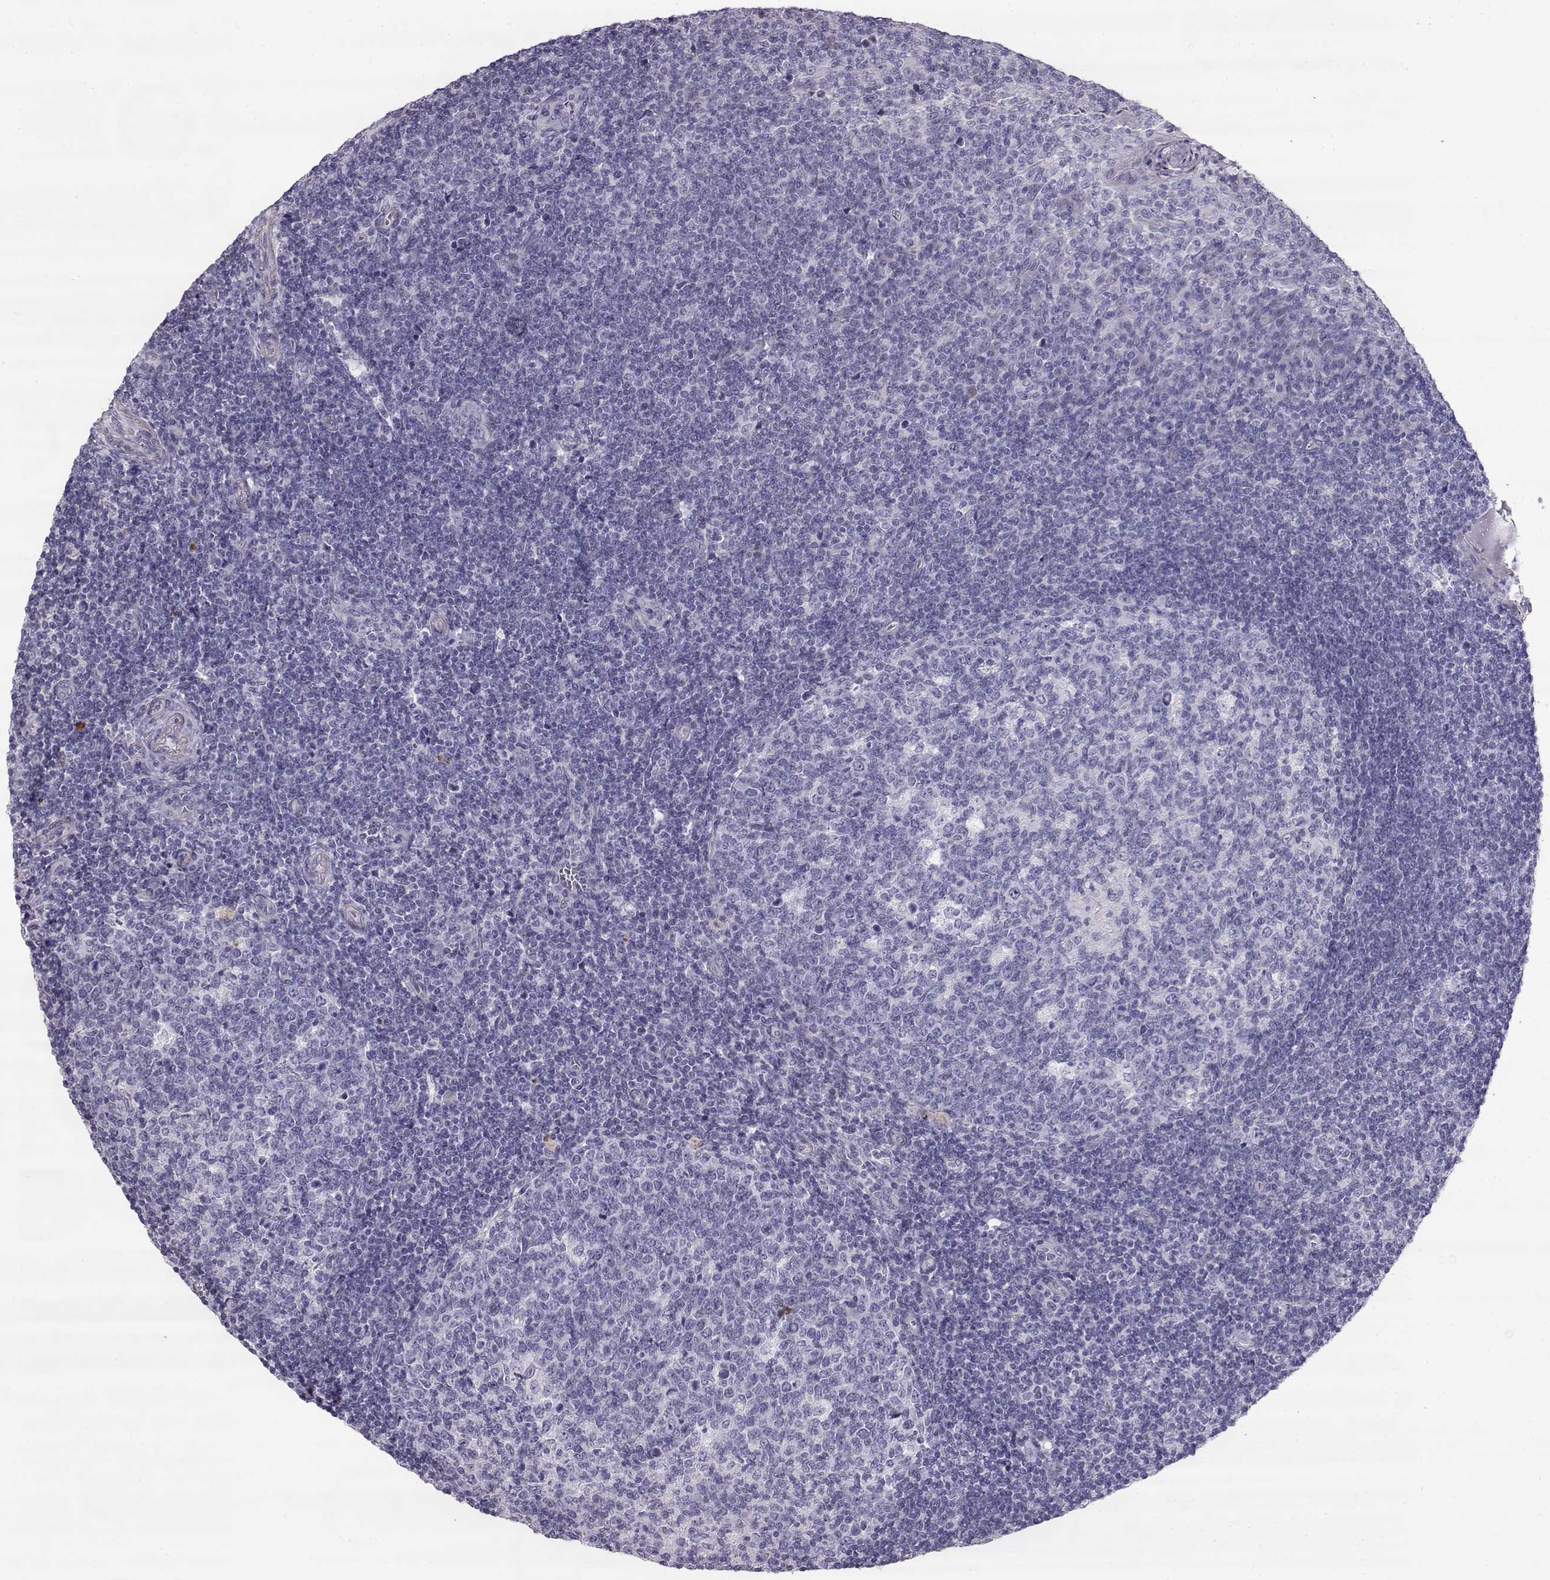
{"staining": {"intensity": "negative", "quantity": "none", "location": "none"}, "tissue": "tonsil", "cell_type": "Germinal center cells", "image_type": "normal", "snomed": [{"axis": "morphology", "description": "Normal tissue, NOS"}, {"axis": "topography", "description": "Tonsil"}], "caption": "This is an IHC histopathology image of normal human tonsil. There is no staining in germinal center cells.", "gene": "RD3", "patient": {"sex": "female", "age": 12}}